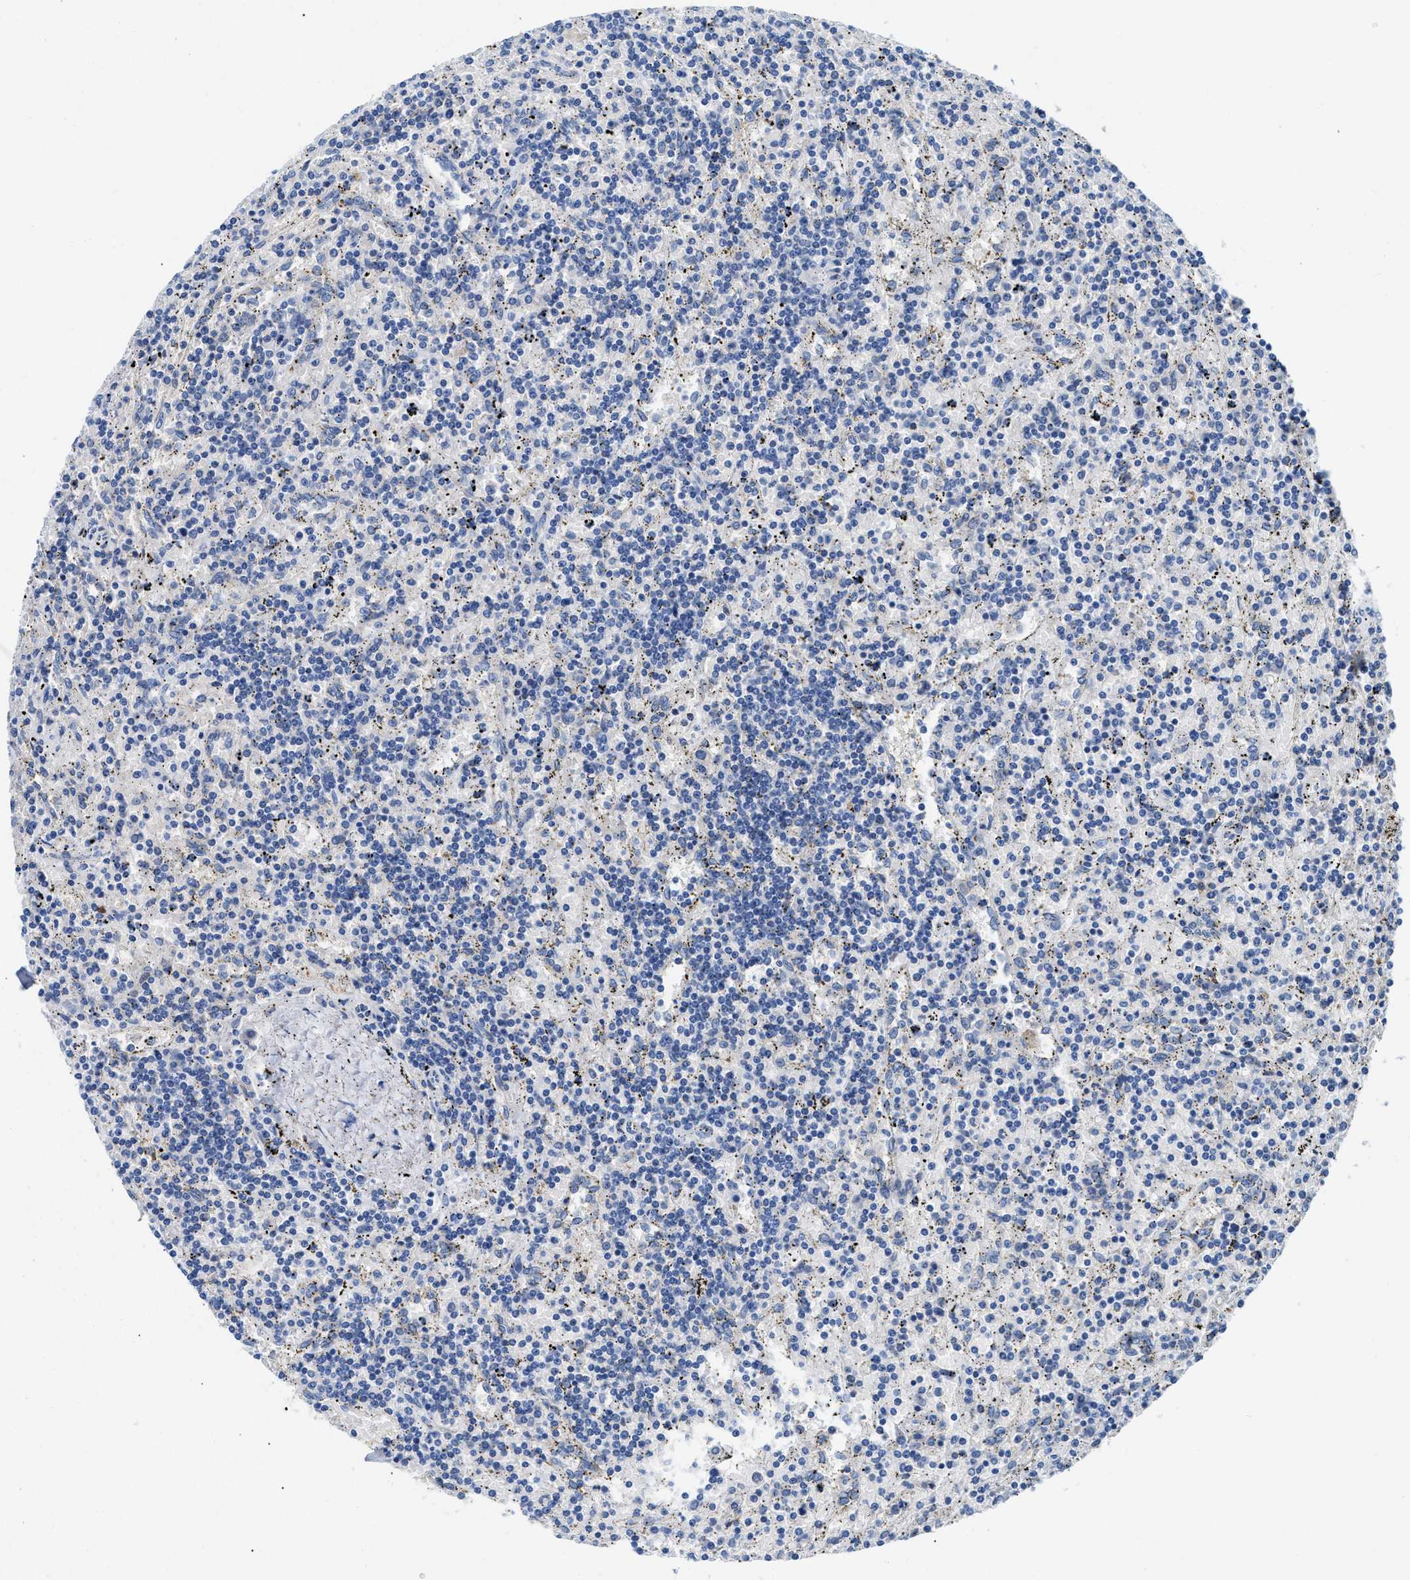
{"staining": {"intensity": "negative", "quantity": "none", "location": "none"}, "tissue": "lymphoma", "cell_type": "Tumor cells", "image_type": "cancer", "snomed": [{"axis": "morphology", "description": "Malignant lymphoma, non-Hodgkin's type, Low grade"}, {"axis": "topography", "description": "Spleen"}], "caption": "Immunohistochemistry image of malignant lymphoma, non-Hodgkin's type (low-grade) stained for a protein (brown), which exhibits no expression in tumor cells.", "gene": "GC", "patient": {"sex": "male", "age": 76}}